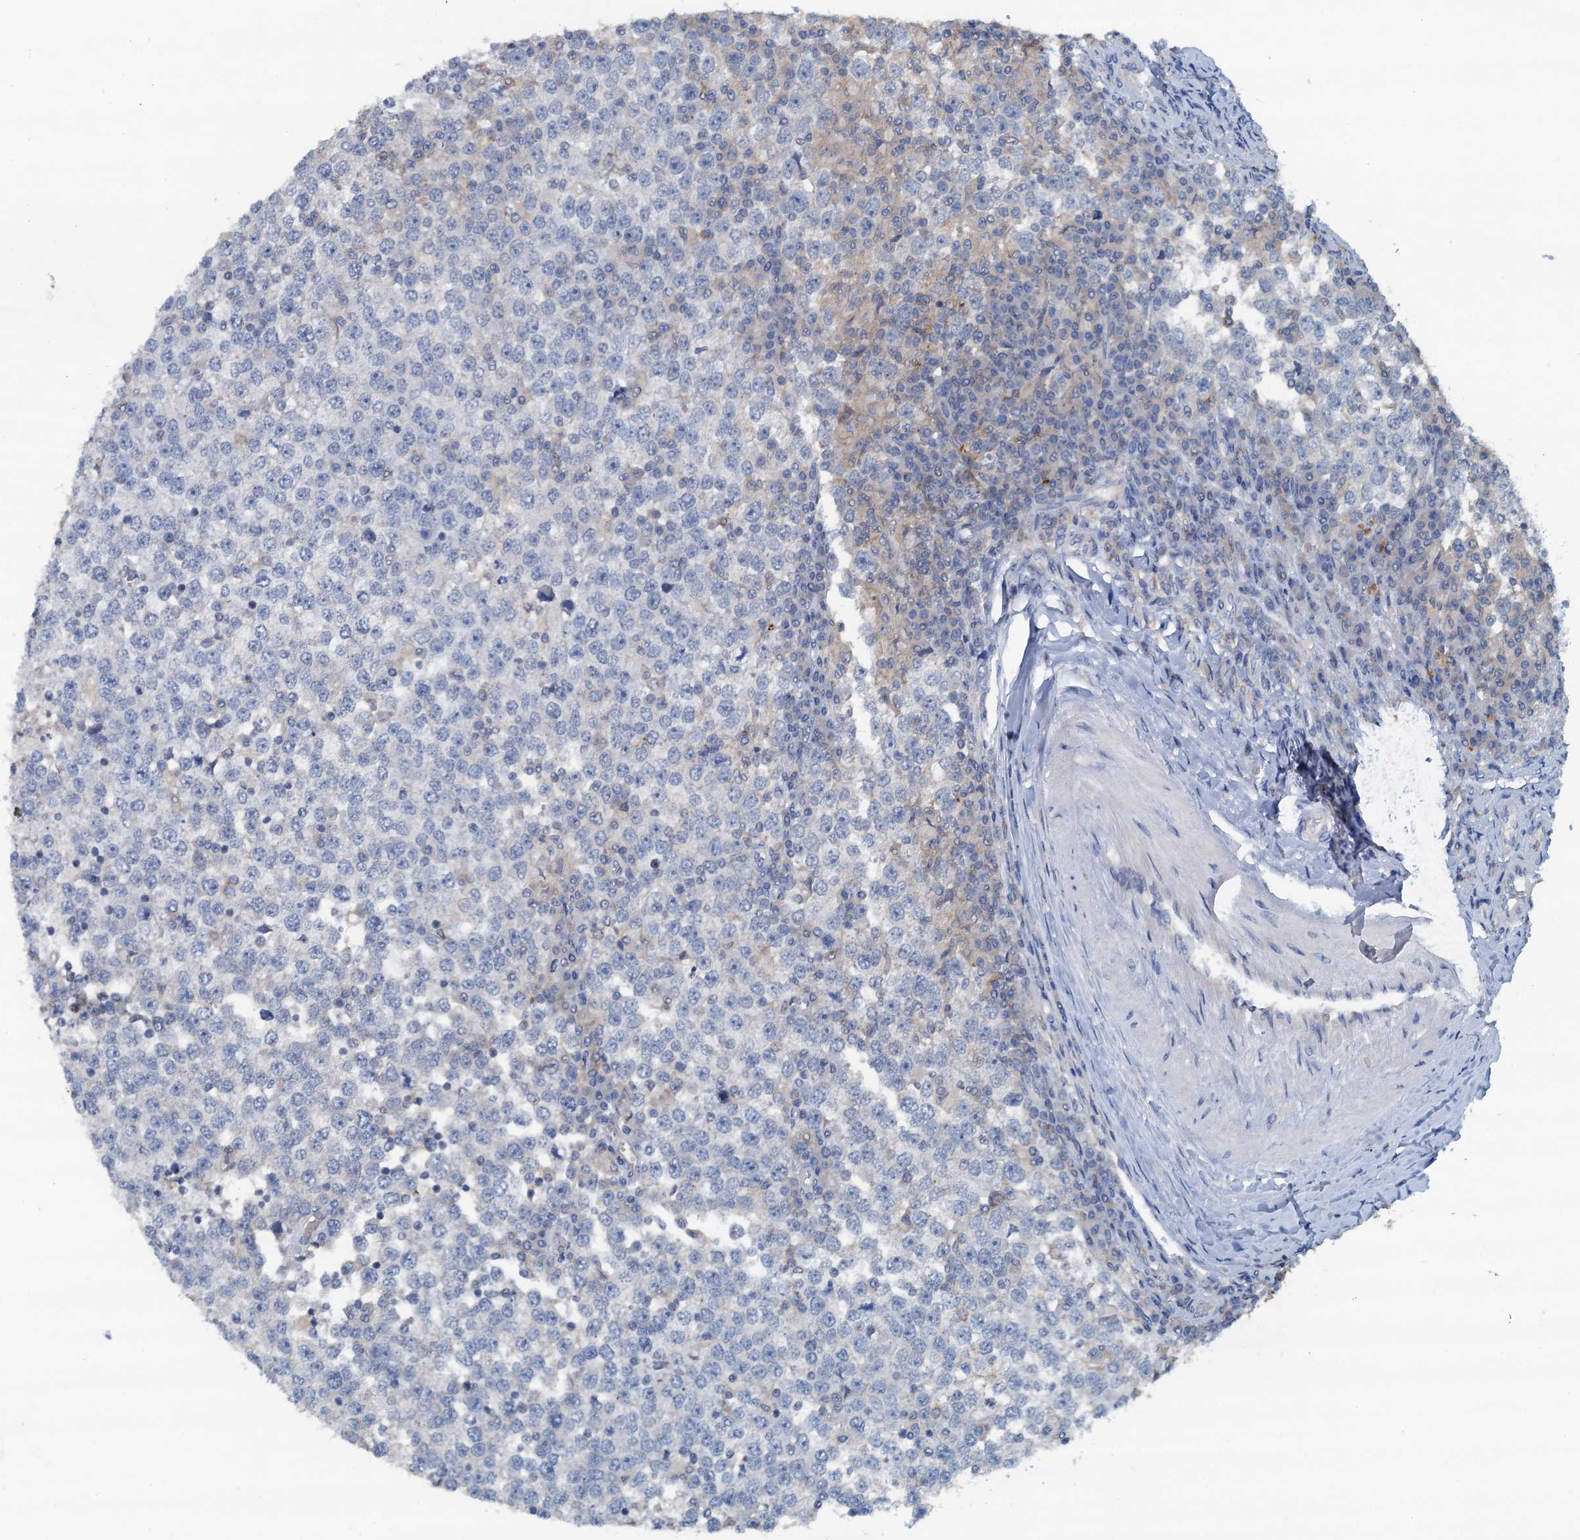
{"staining": {"intensity": "negative", "quantity": "none", "location": "none"}, "tissue": "testis cancer", "cell_type": "Tumor cells", "image_type": "cancer", "snomed": [{"axis": "morphology", "description": "Seminoma, NOS"}, {"axis": "topography", "description": "Testis"}], "caption": "Tumor cells show no significant protein staining in testis cancer. (Brightfield microscopy of DAB (3,3'-diaminobenzidine) IHC at high magnification).", "gene": "THAP10", "patient": {"sex": "male", "age": 65}}